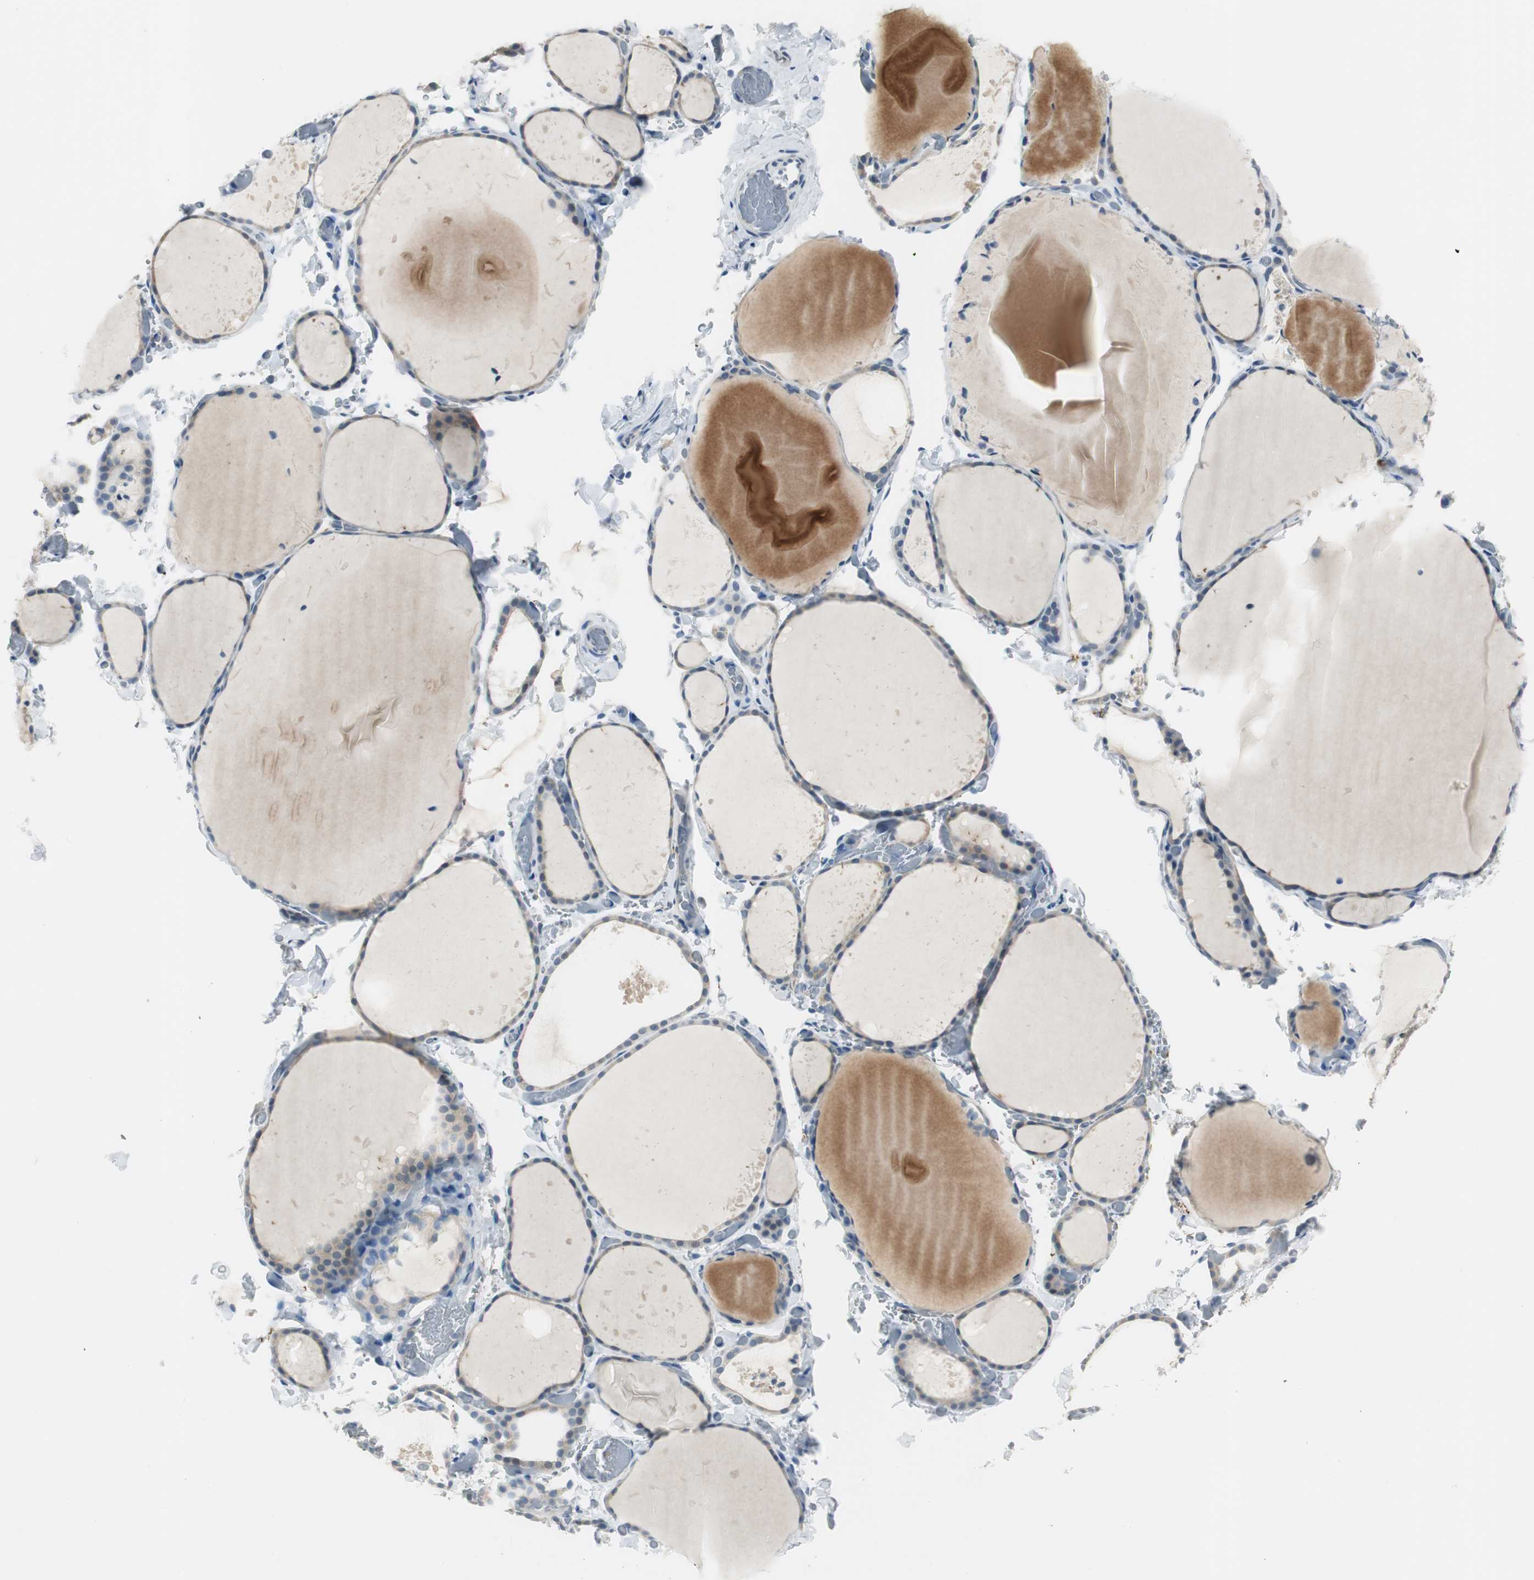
{"staining": {"intensity": "weak", "quantity": ">75%", "location": "cytoplasmic/membranous"}, "tissue": "thyroid gland", "cell_type": "Glandular cells", "image_type": "normal", "snomed": [{"axis": "morphology", "description": "Normal tissue, NOS"}, {"axis": "topography", "description": "Thyroid gland"}], "caption": "Protein staining by immunohistochemistry demonstrates weak cytoplasmic/membranous expression in approximately >75% of glandular cells in unremarkable thyroid gland.", "gene": "MSTO1", "patient": {"sex": "female", "age": 22}}